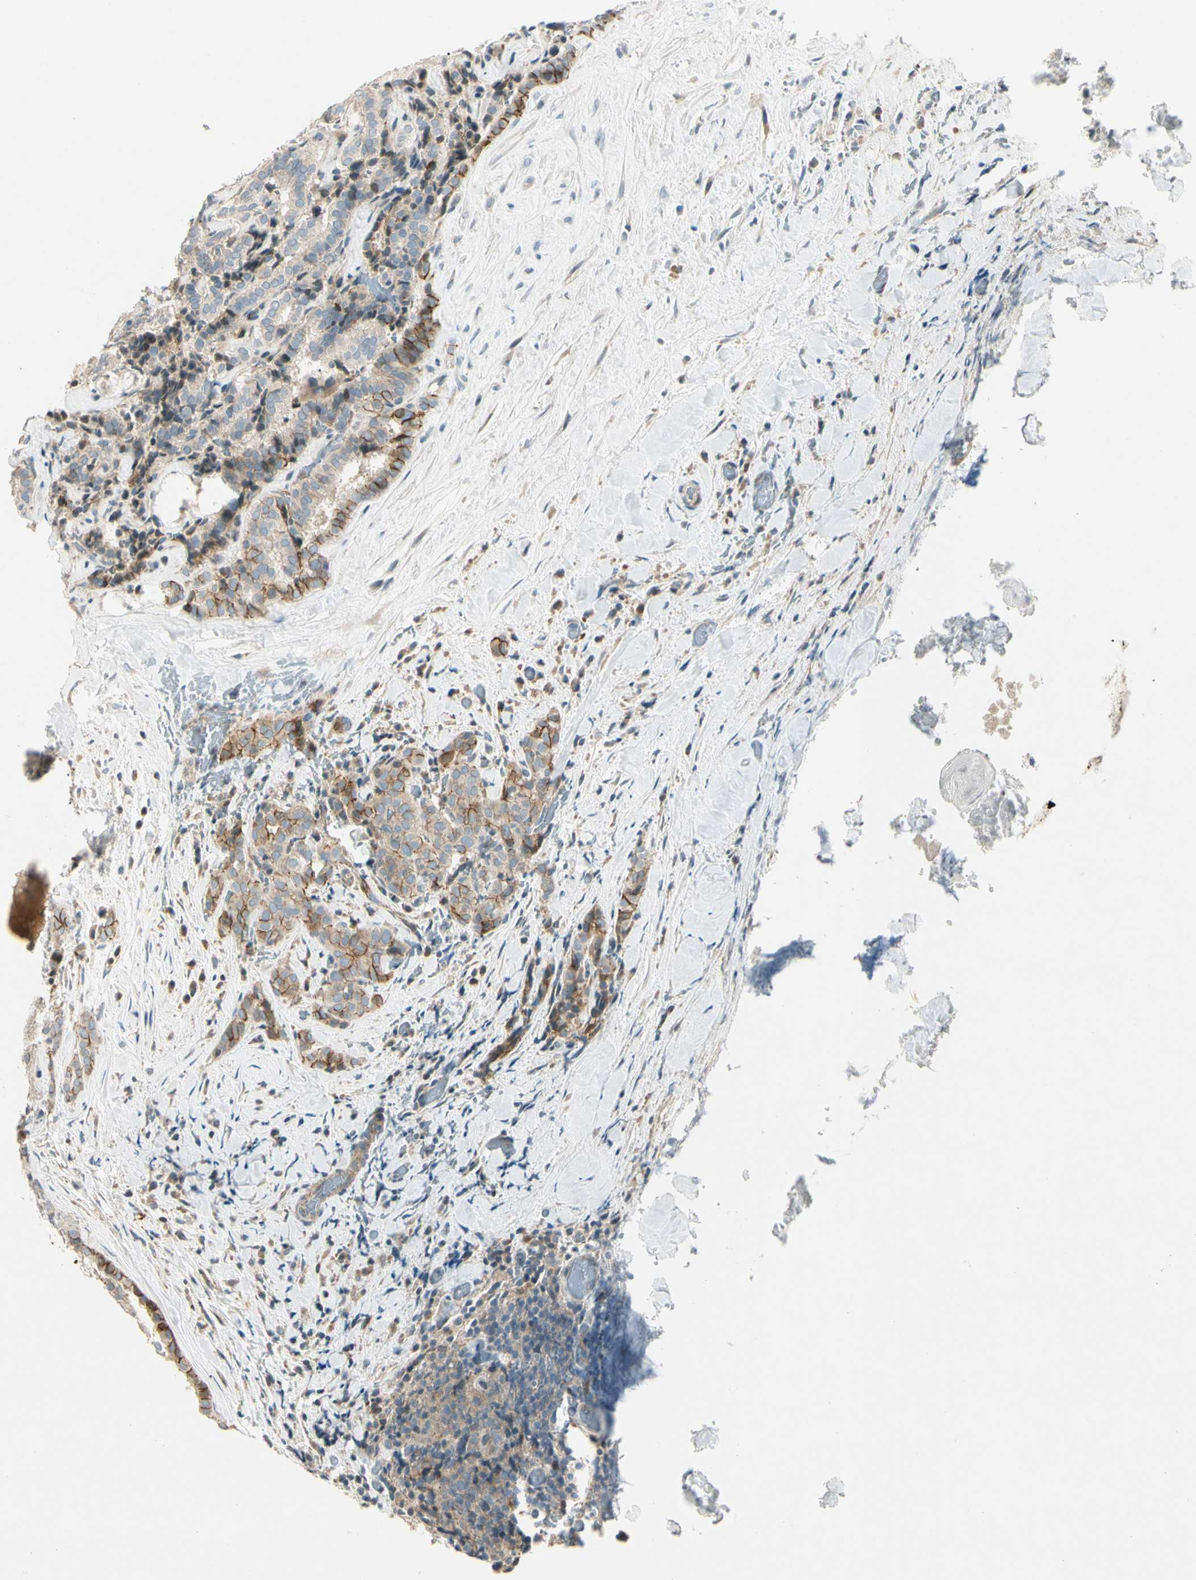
{"staining": {"intensity": "weak", "quantity": ">75%", "location": "cytoplasmic/membranous"}, "tissue": "thyroid cancer", "cell_type": "Tumor cells", "image_type": "cancer", "snomed": [{"axis": "morphology", "description": "Normal tissue, NOS"}, {"axis": "morphology", "description": "Papillary adenocarcinoma, NOS"}, {"axis": "topography", "description": "Thyroid gland"}], "caption": "Tumor cells show weak cytoplasmic/membranous staining in approximately >75% of cells in thyroid cancer (papillary adenocarcinoma).", "gene": "CDH6", "patient": {"sex": "female", "age": 30}}